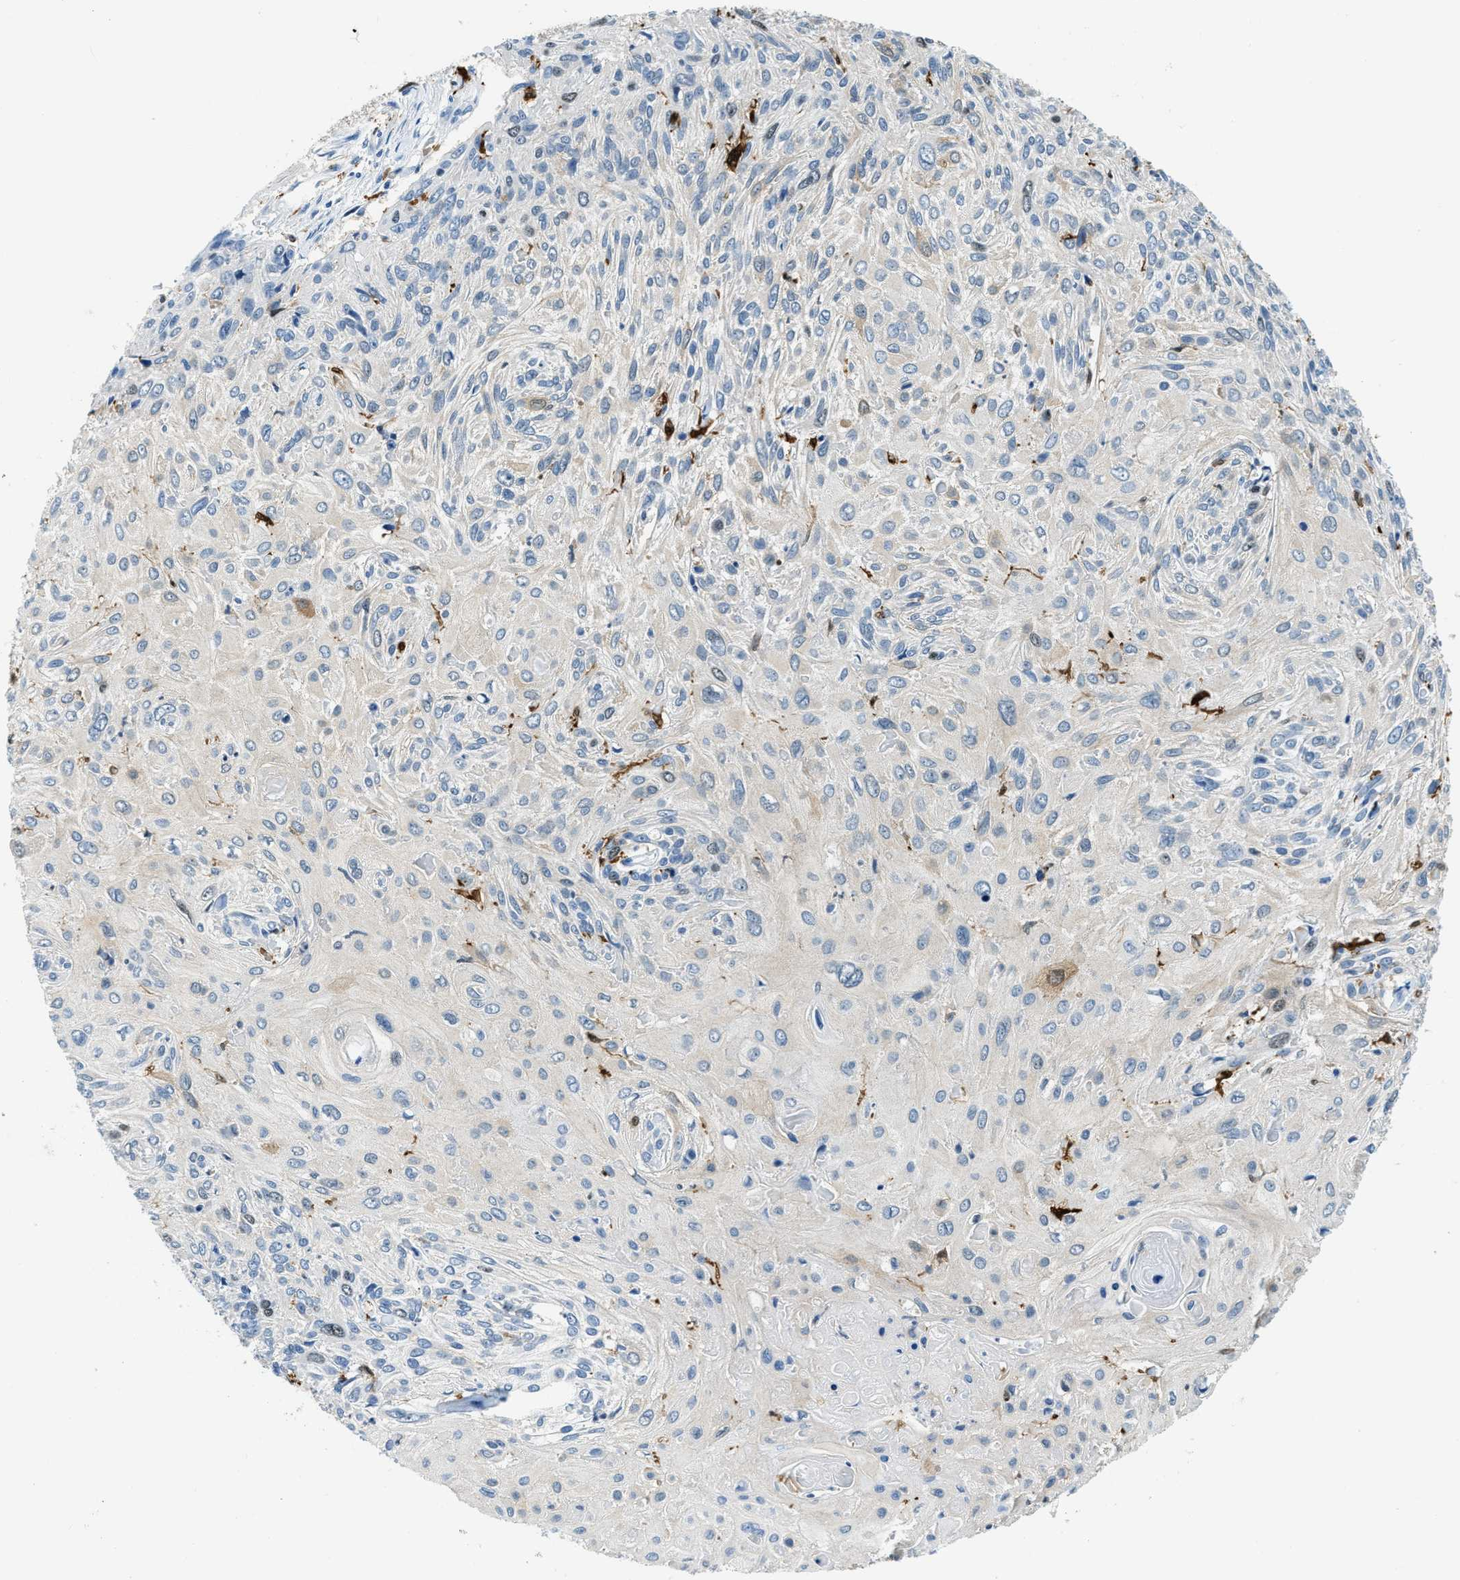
{"staining": {"intensity": "negative", "quantity": "none", "location": "none"}, "tissue": "cervical cancer", "cell_type": "Tumor cells", "image_type": "cancer", "snomed": [{"axis": "morphology", "description": "Squamous cell carcinoma, NOS"}, {"axis": "topography", "description": "Cervix"}], "caption": "Protein analysis of cervical squamous cell carcinoma reveals no significant staining in tumor cells.", "gene": "CAPG", "patient": {"sex": "female", "age": 51}}